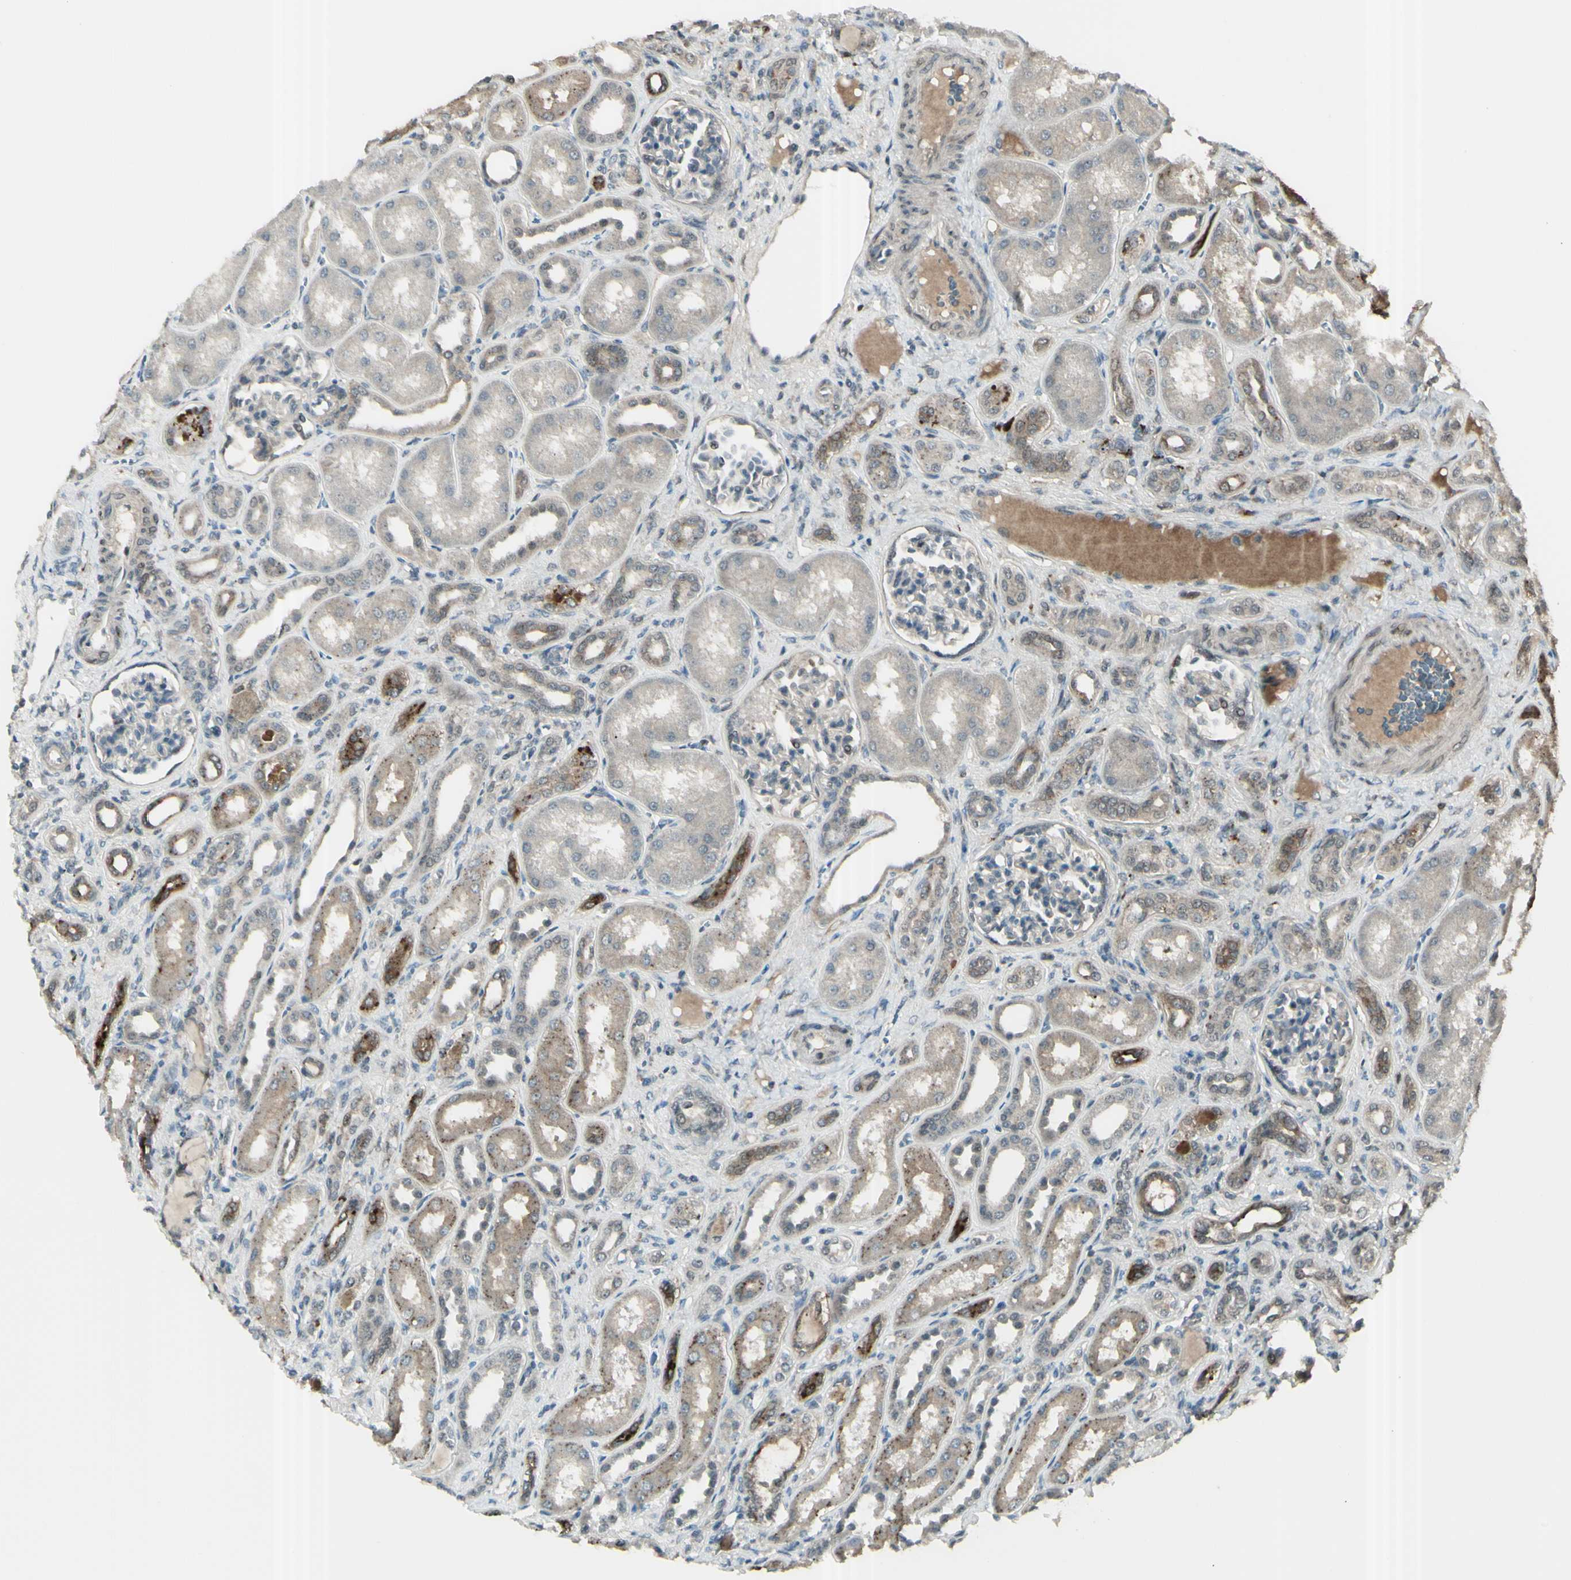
{"staining": {"intensity": "weak", "quantity": ">75%", "location": "cytoplasmic/membranous"}, "tissue": "kidney", "cell_type": "Cells in glomeruli", "image_type": "normal", "snomed": [{"axis": "morphology", "description": "Normal tissue, NOS"}, {"axis": "topography", "description": "Kidney"}], "caption": "Immunohistochemistry staining of normal kidney, which shows low levels of weak cytoplasmic/membranous expression in about >75% of cells in glomeruli indicating weak cytoplasmic/membranous protein staining. The staining was performed using DAB (brown) for protein detection and nuclei were counterstained in hematoxylin (blue).", "gene": "GNAS", "patient": {"sex": "male", "age": 7}}